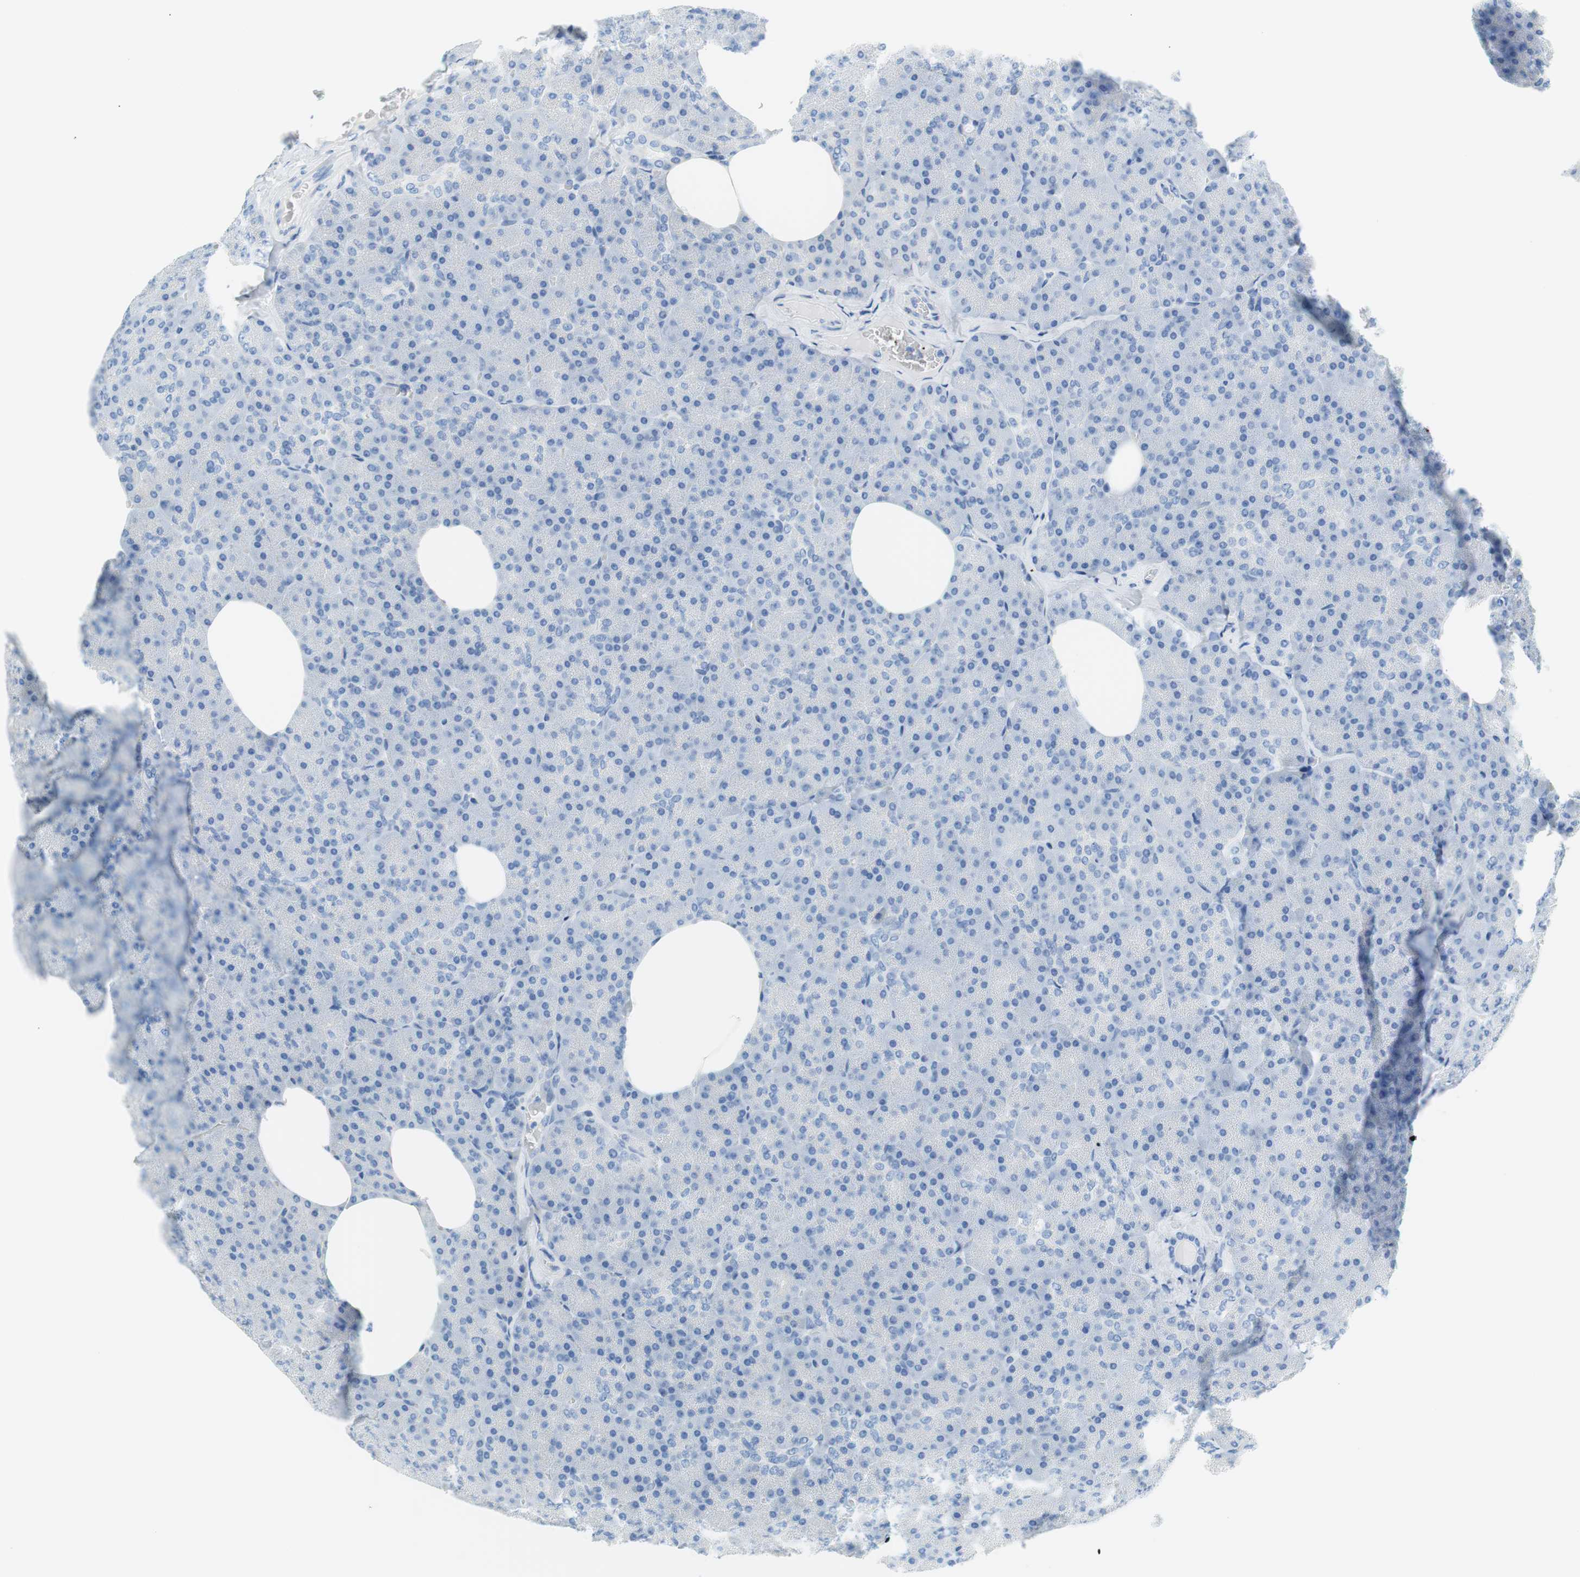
{"staining": {"intensity": "negative", "quantity": "none", "location": "none"}, "tissue": "pancreas", "cell_type": "Exocrine glandular cells", "image_type": "normal", "snomed": [{"axis": "morphology", "description": "Normal tissue, NOS"}, {"axis": "topography", "description": "Pancreas"}], "caption": "High power microscopy micrograph of an IHC micrograph of normal pancreas, revealing no significant positivity in exocrine glandular cells.", "gene": "MYH1", "patient": {"sex": "female", "age": 35}}